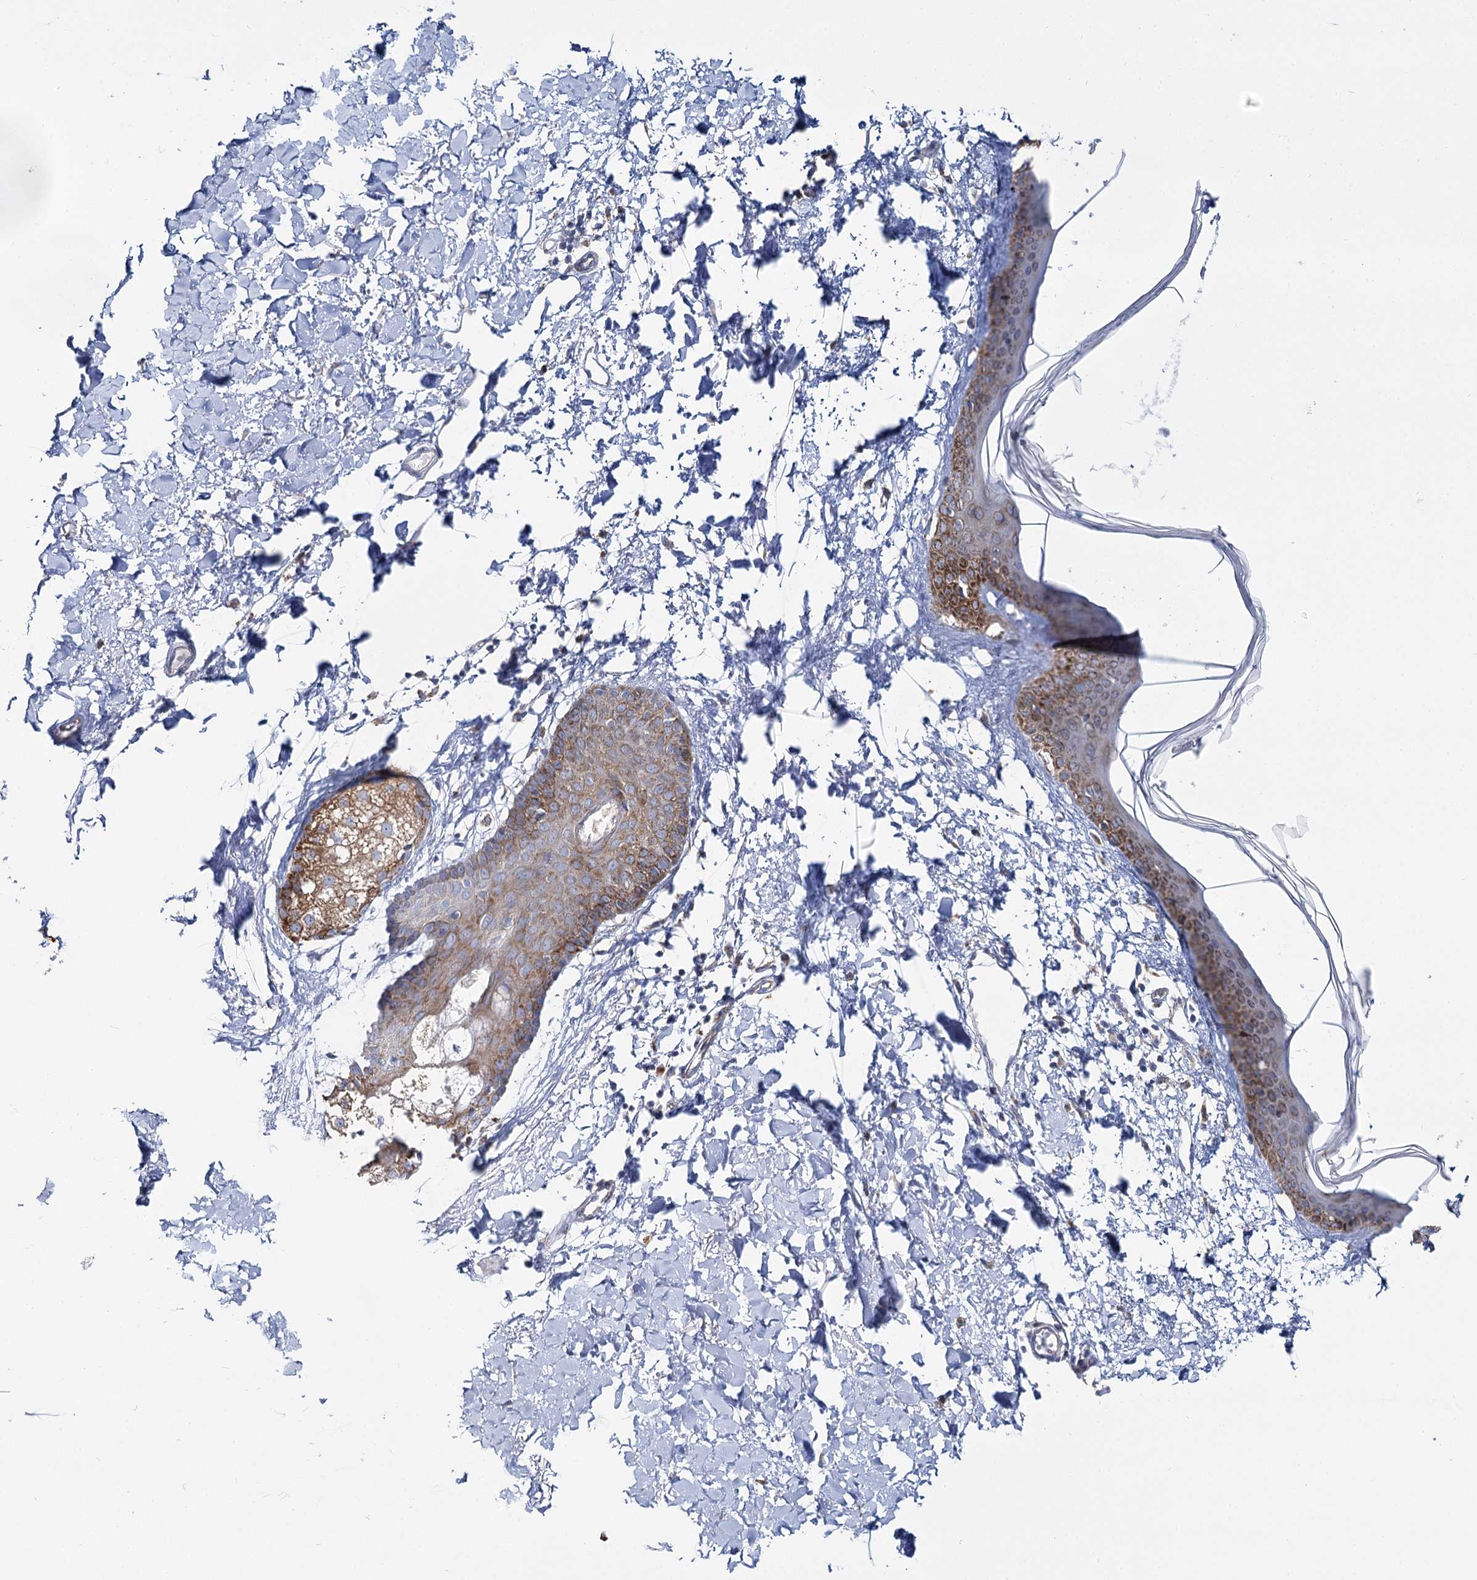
{"staining": {"intensity": "weak", "quantity": ">75%", "location": "cytoplasmic/membranous"}, "tissue": "skin", "cell_type": "Fibroblasts", "image_type": "normal", "snomed": [{"axis": "morphology", "description": "Normal tissue, NOS"}, {"axis": "topography", "description": "Skin"}], "caption": "Skin stained for a protein (brown) reveals weak cytoplasmic/membranous positive expression in about >75% of fibroblasts.", "gene": "THUMPD3", "patient": {"sex": "female", "age": 58}}